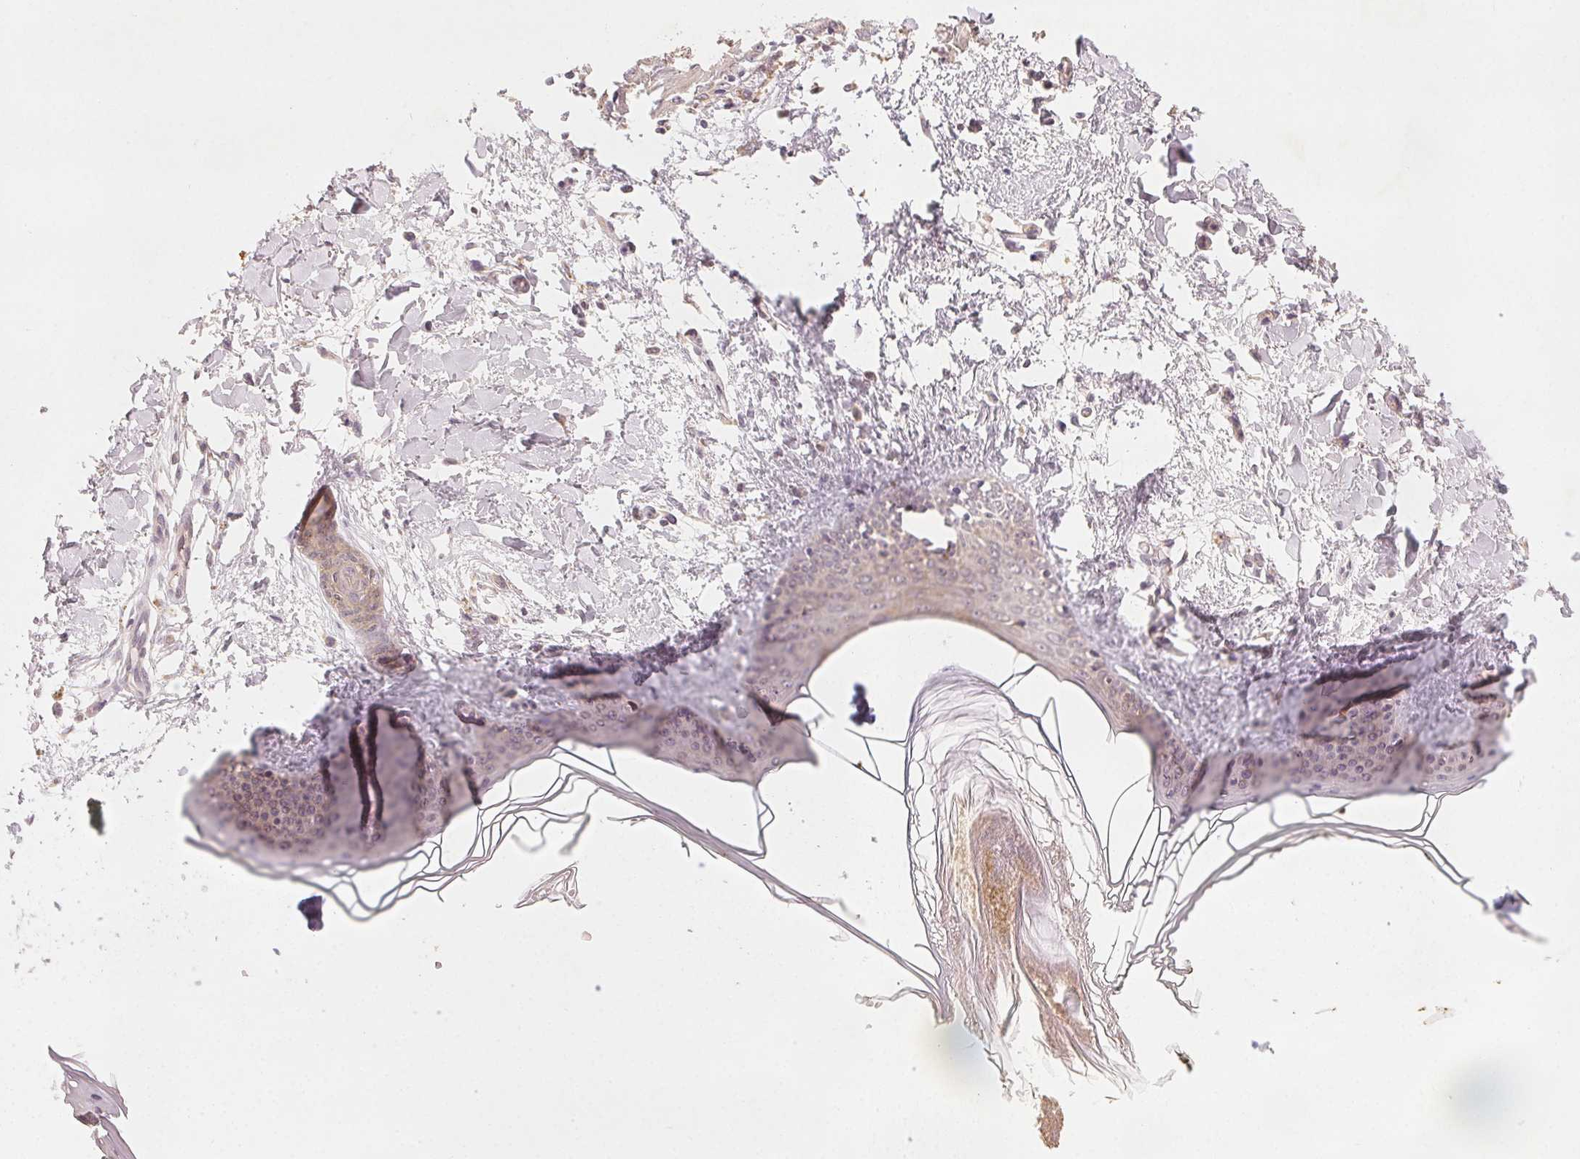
{"staining": {"intensity": "negative", "quantity": "none", "location": "none"}, "tissue": "skin", "cell_type": "Fibroblasts", "image_type": "normal", "snomed": [{"axis": "morphology", "description": "Normal tissue, NOS"}, {"axis": "topography", "description": "Skin"}], "caption": "The micrograph exhibits no staining of fibroblasts in normal skin.", "gene": "NCOA4", "patient": {"sex": "female", "age": 34}}